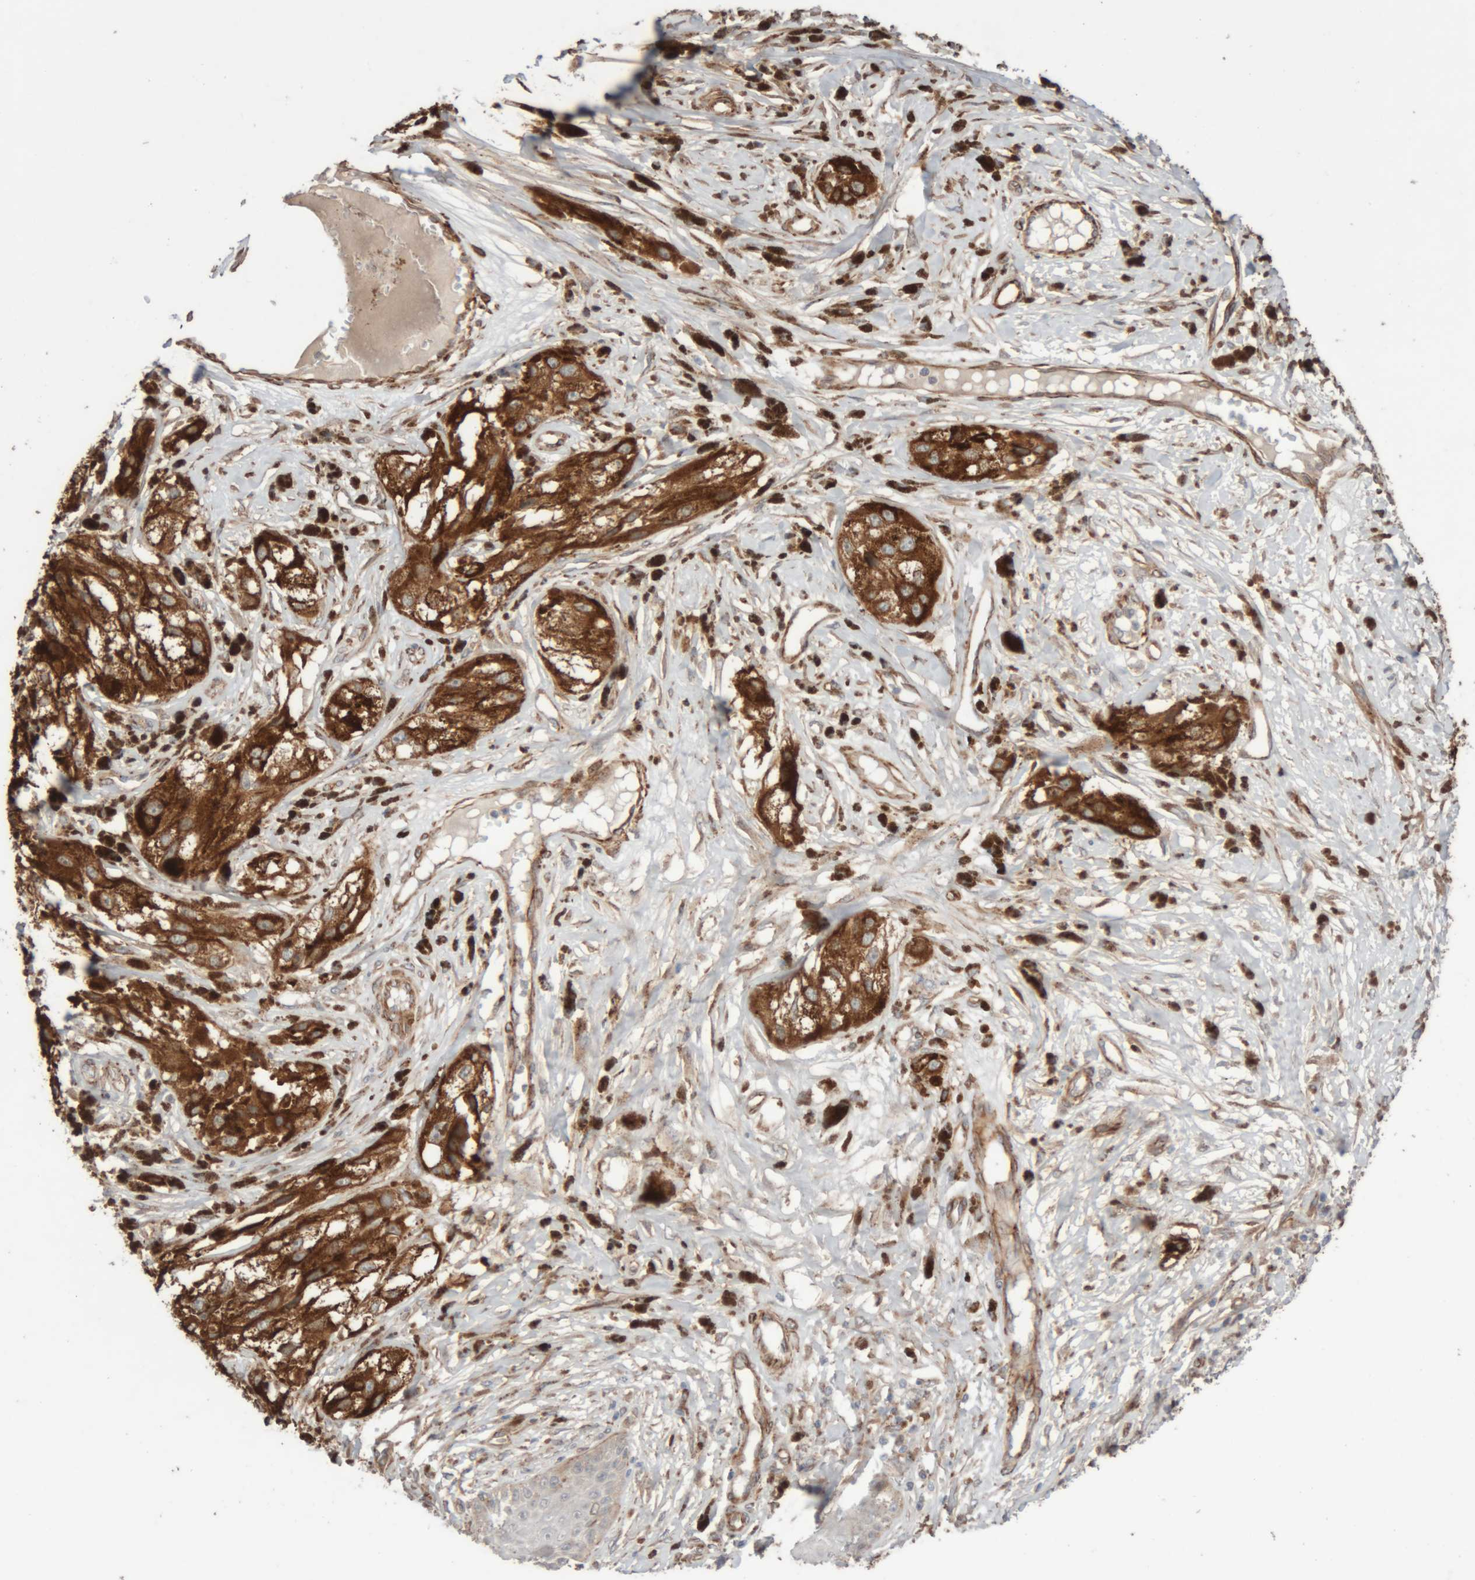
{"staining": {"intensity": "moderate", "quantity": ">75%", "location": "cytoplasmic/membranous"}, "tissue": "melanoma", "cell_type": "Tumor cells", "image_type": "cancer", "snomed": [{"axis": "morphology", "description": "Malignant melanoma, NOS"}, {"axis": "topography", "description": "Skin"}], "caption": "Immunohistochemical staining of human melanoma reveals moderate cytoplasmic/membranous protein positivity in approximately >75% of tumor cells. (DAB (3,3'-diaminobenzidine) IHC with brightfield microscopy, high magnification).", "gene": "RAB32", "patient": {"sex": "male", "age": 88}}